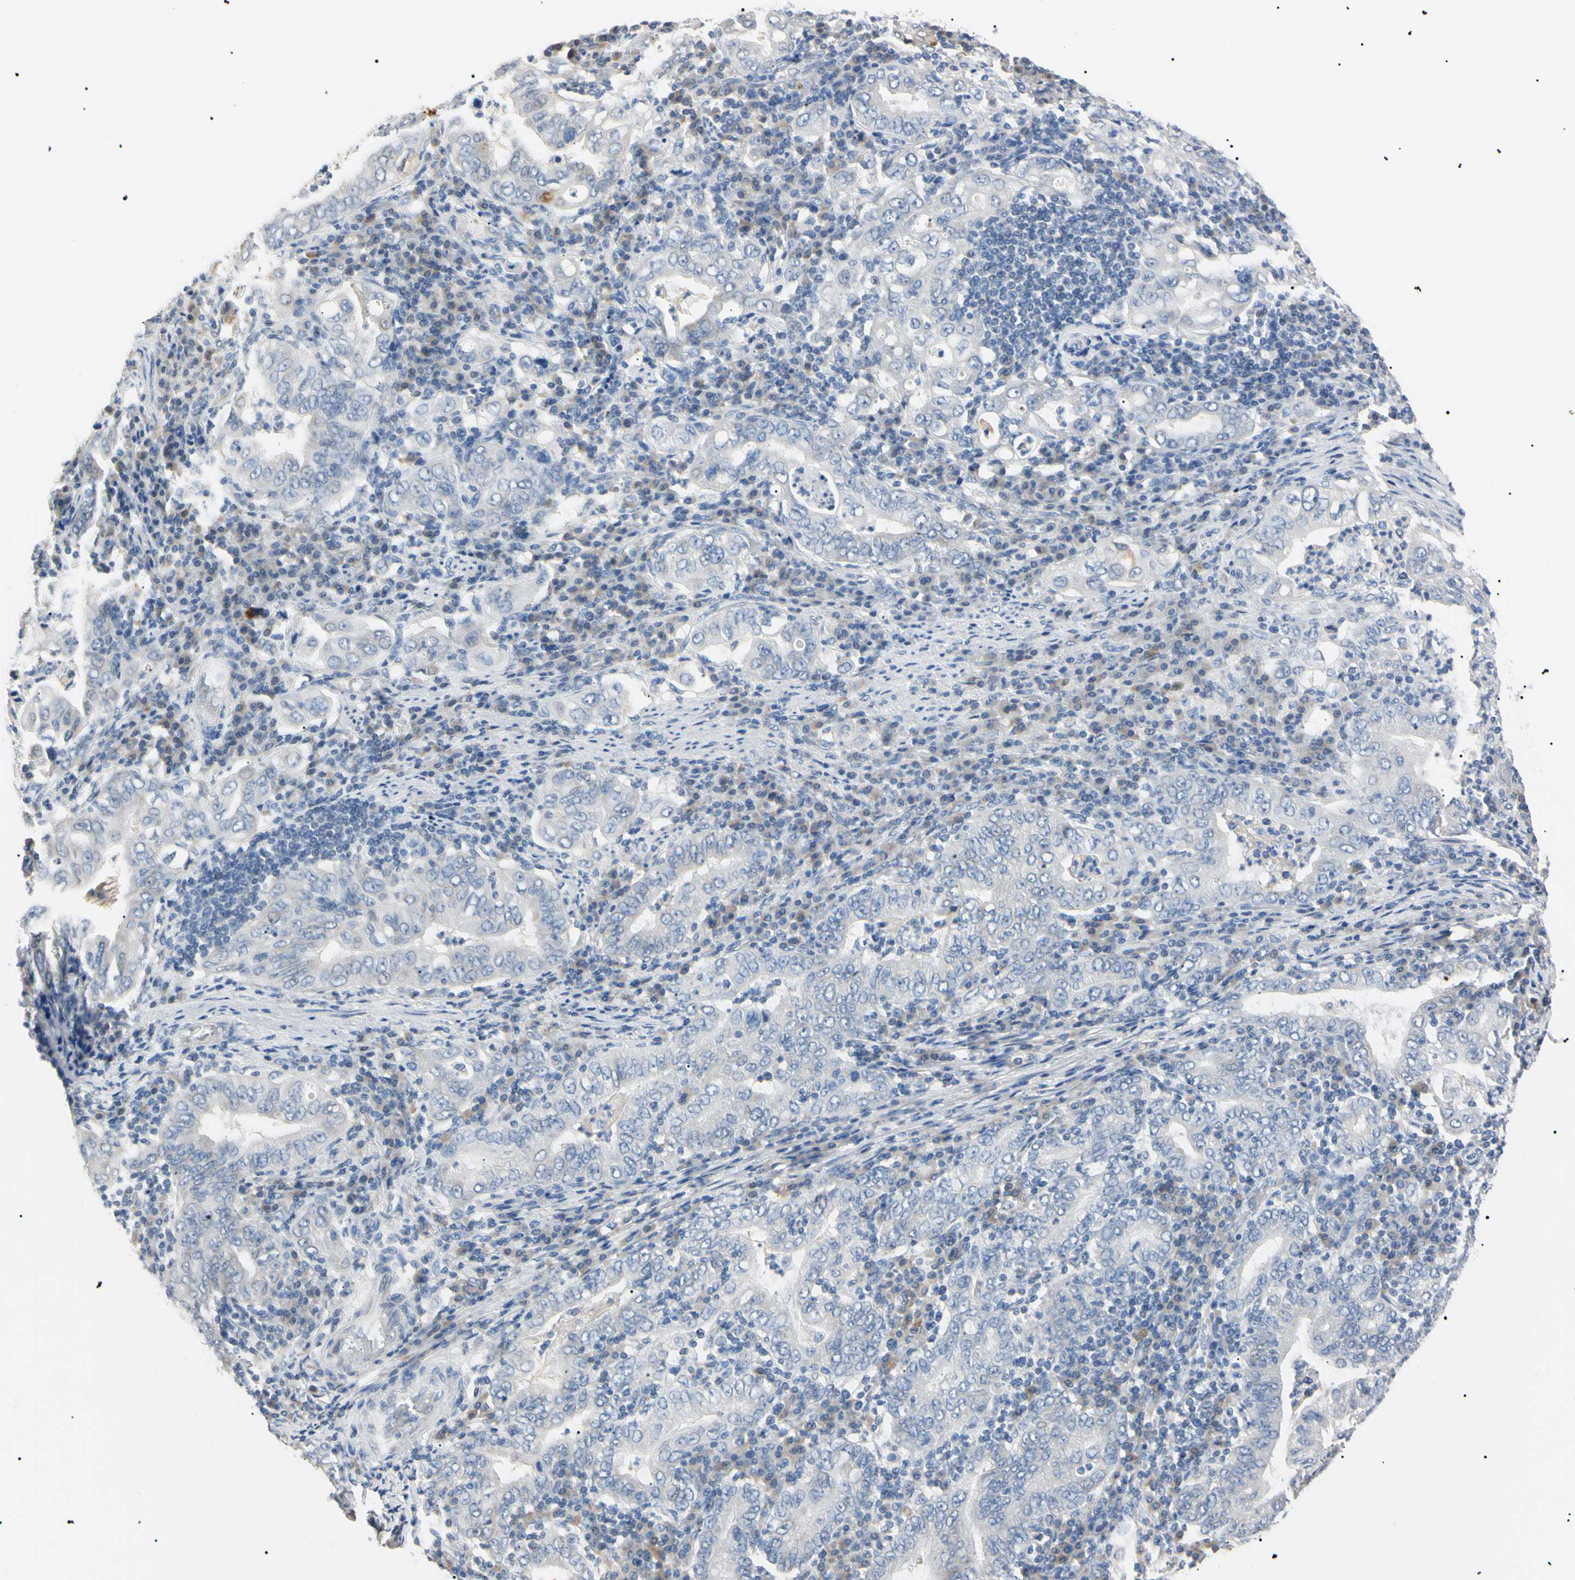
{"staining": {"intensity": "negative", "quantity": "none", "location": "none"}, "tissue": "stomach cancer", "cell_type": "Tumor cells", "image_type": "cancer", "snomed": [{"axis": "morphology", "description": "Normal tissue, NOS"}, {"axis": "morphology", "description": "Adenocarcinoma, NOS"}, {"axis": "topography", "description": "Esophagus"}, {"axis": "topography", "description": "Stomach, upper"}, {"axis": "topography", "description": "Peripheral nerve tissue"}], "caption": "Stomach cancer was stained to show a protein in brown. There is no significant expression in tumor cells.", "gene": "CGB3", "patient": {"sex": "male", "age": 62}}